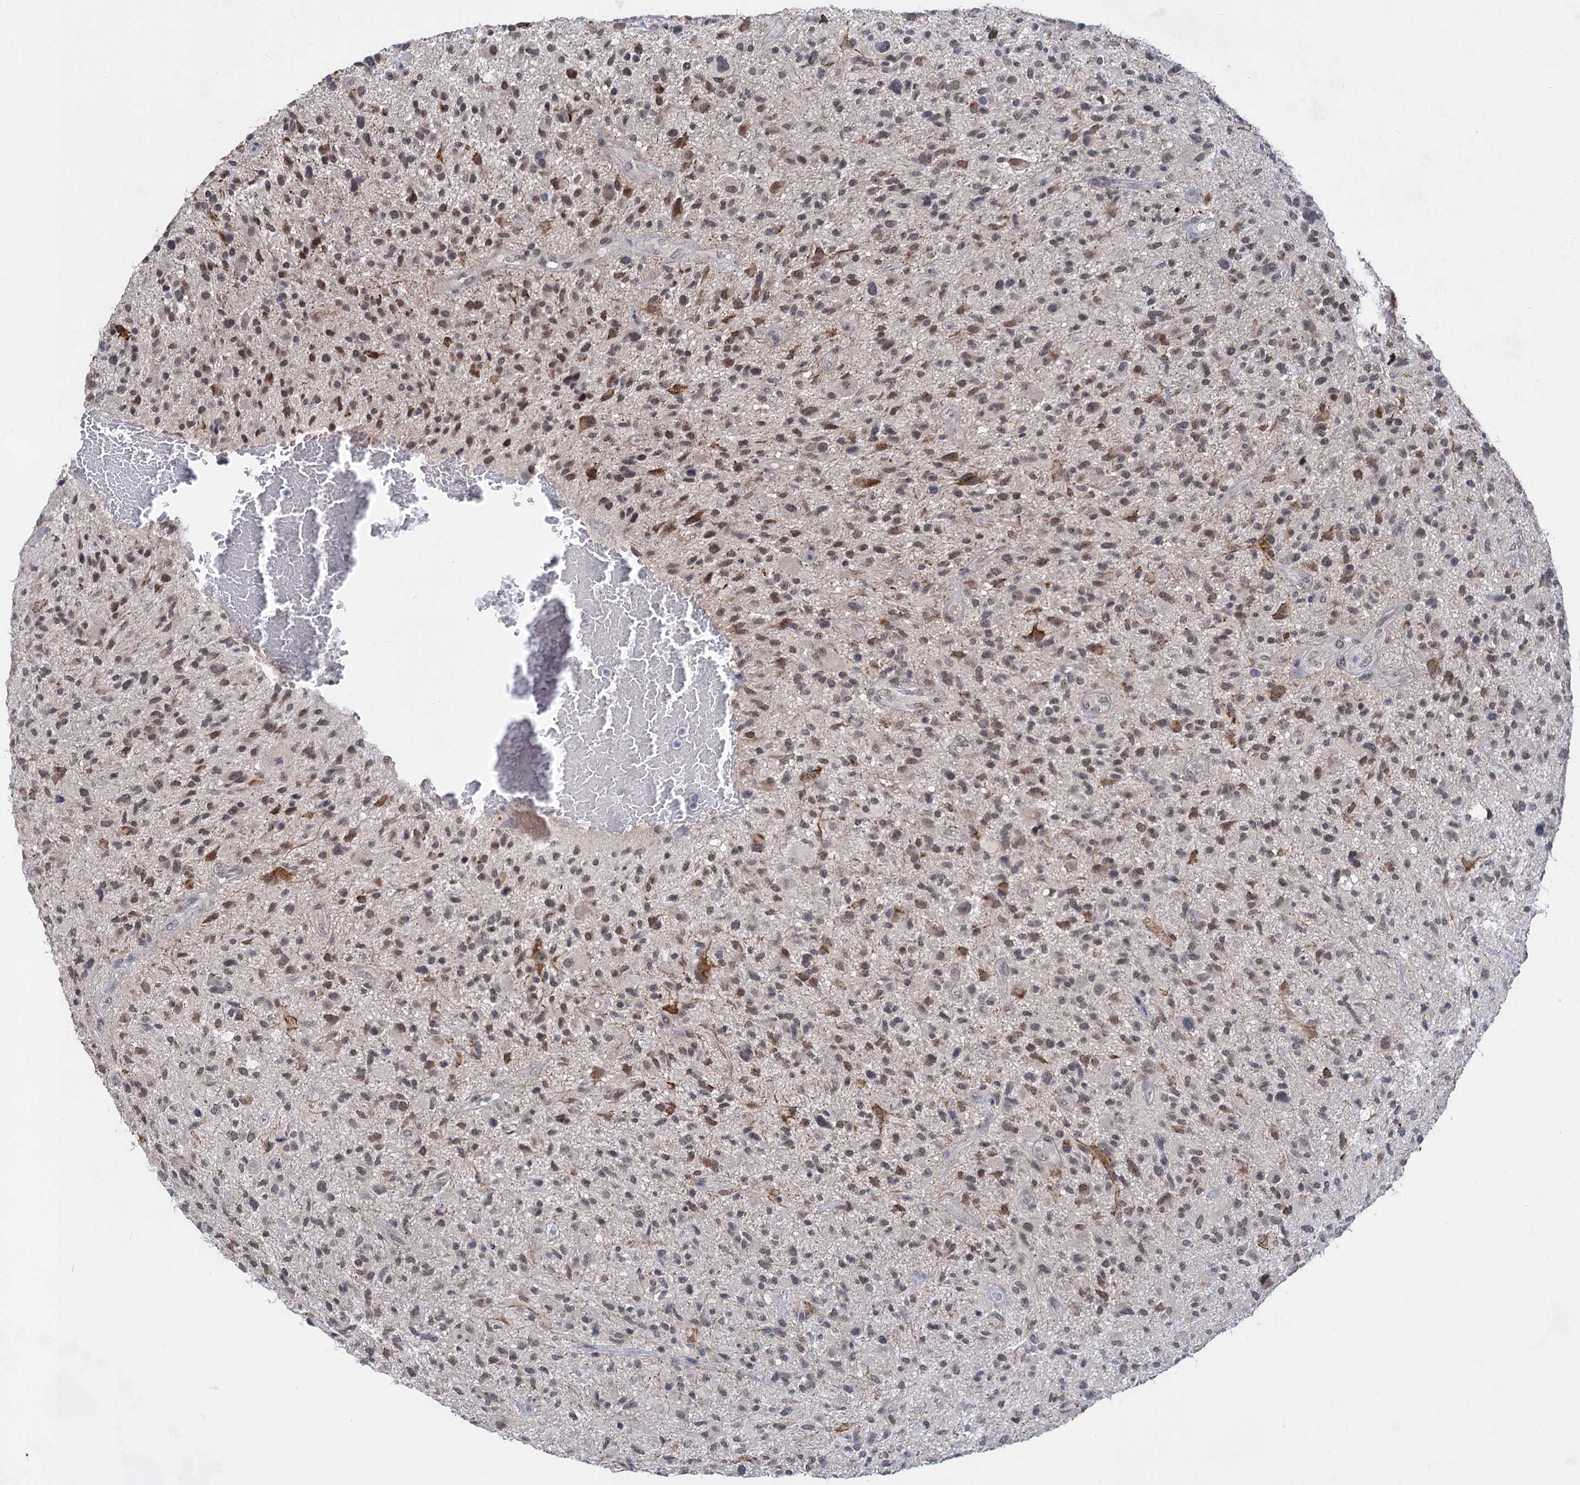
{"staining": {"intensity": "moderate", "quantity": "<25%", "location": "cytoplasmic/membranous,nuclear"}, "tissue": "glioma", "cell_type": "Tumor cells", "image_type": "cancer", "snomed": [{"axis": "morphology", "description": "Glioma, malignant, High grade"}, {"axis": "topography", "description": "Brain"}], "caption": "About <25% of tumor cells in human glioma show moderate cytoplasmic/membranous and nuclear protein staining as visualized by brown immunohistochemical staining.", "gene": "TTC17", "patient": {"sex": "male", "age": 47}}